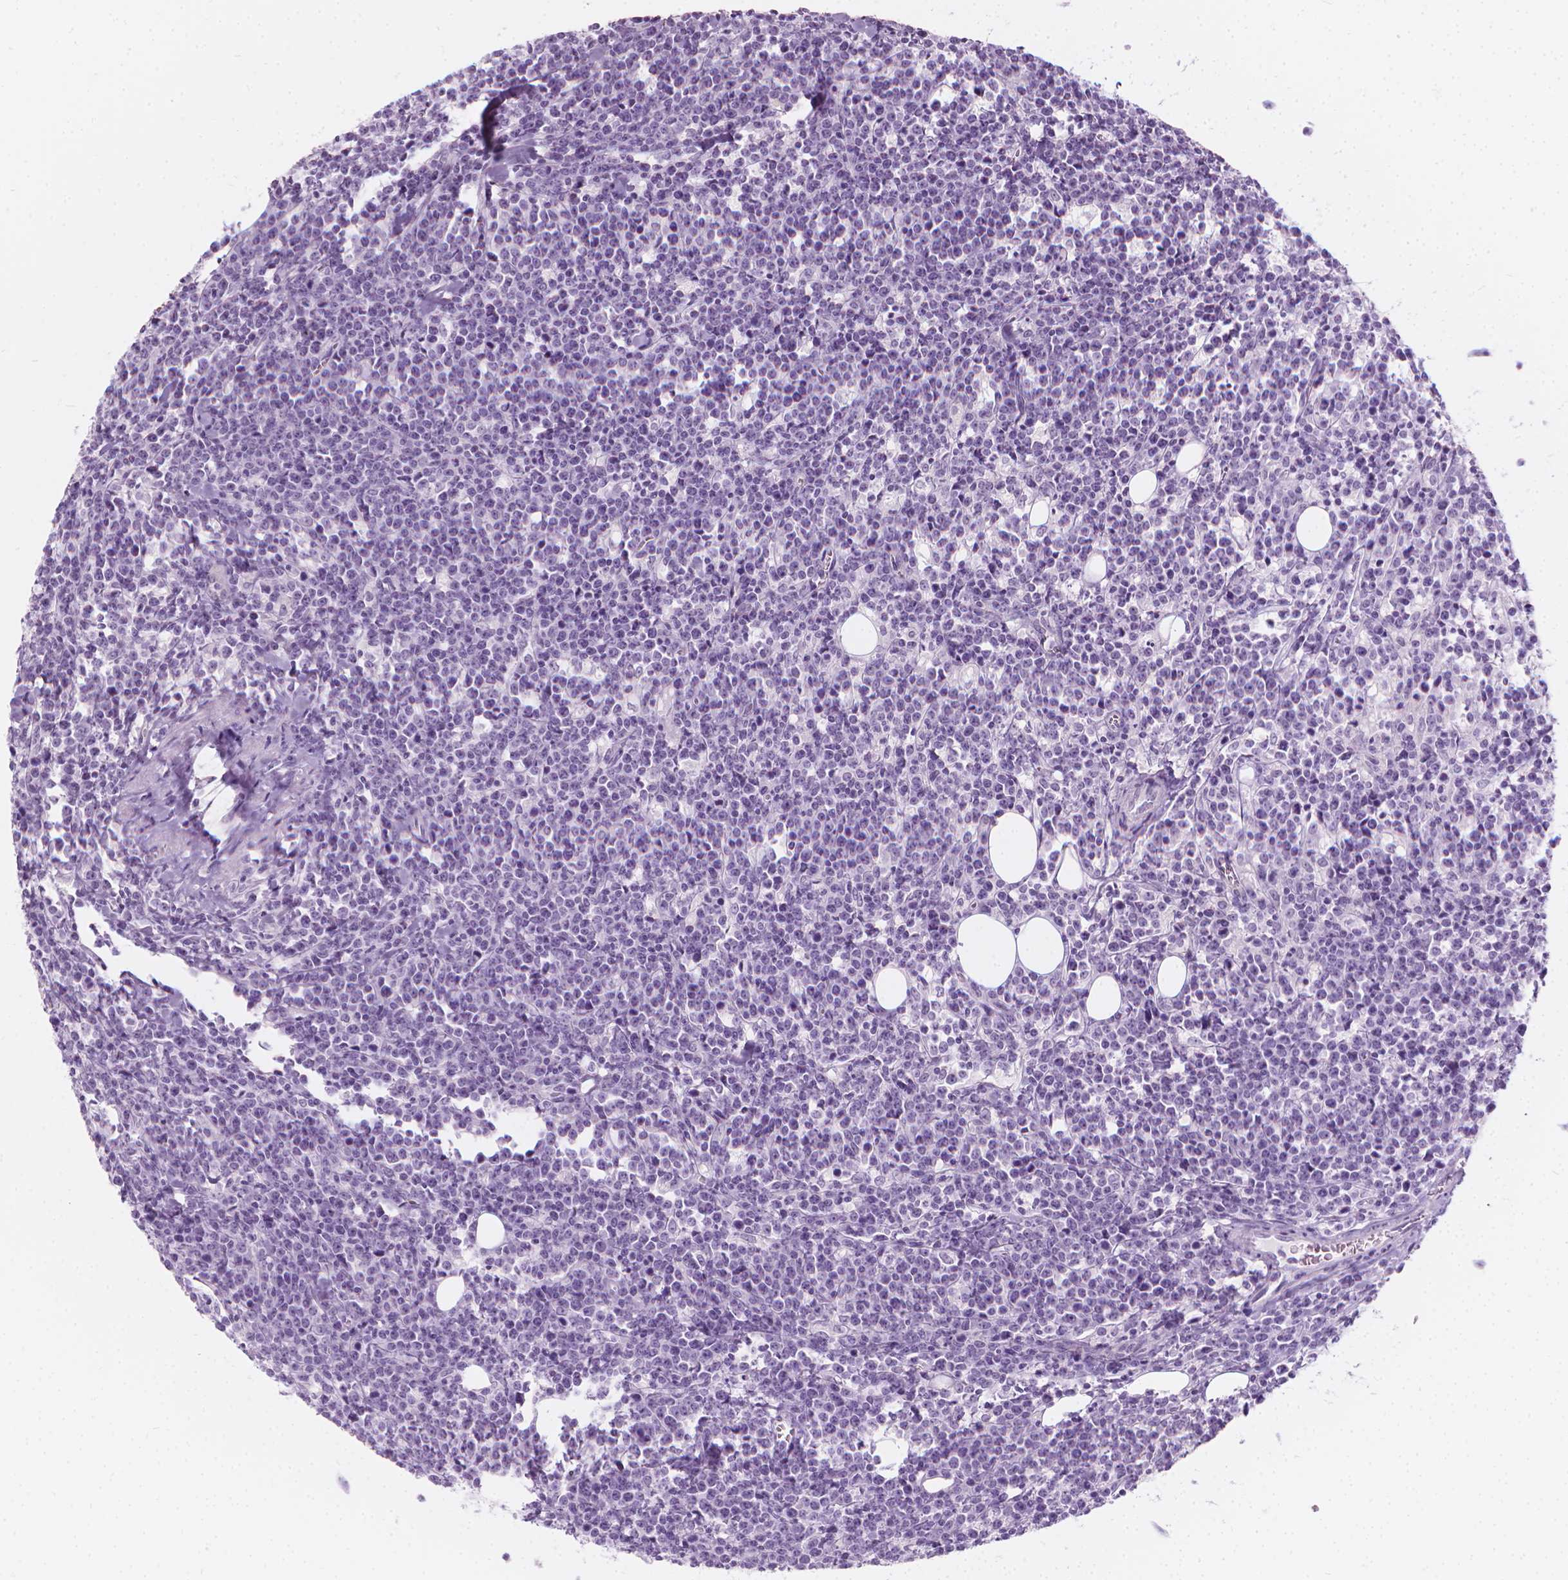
{"staining": {"intensity": "negative", "quantity": "none", "location": "none"}, "tissue": "lymphoma", "cell_type": "Tumor cells", "image_type": "cancer", "snomed": [{"axis": "morphology", "description": "Malignant lymphoma, non-Hodgkin's type, High grade"}, {"axis": "topography", "description": "Small intestine"}], "caption": "The image exhibits no staining of tumor cells in malignant lymphoma, non-Hodgkin's type (high-grade).", "gene": "SCG3", "patient": {"sex": "female", "age": 56}}